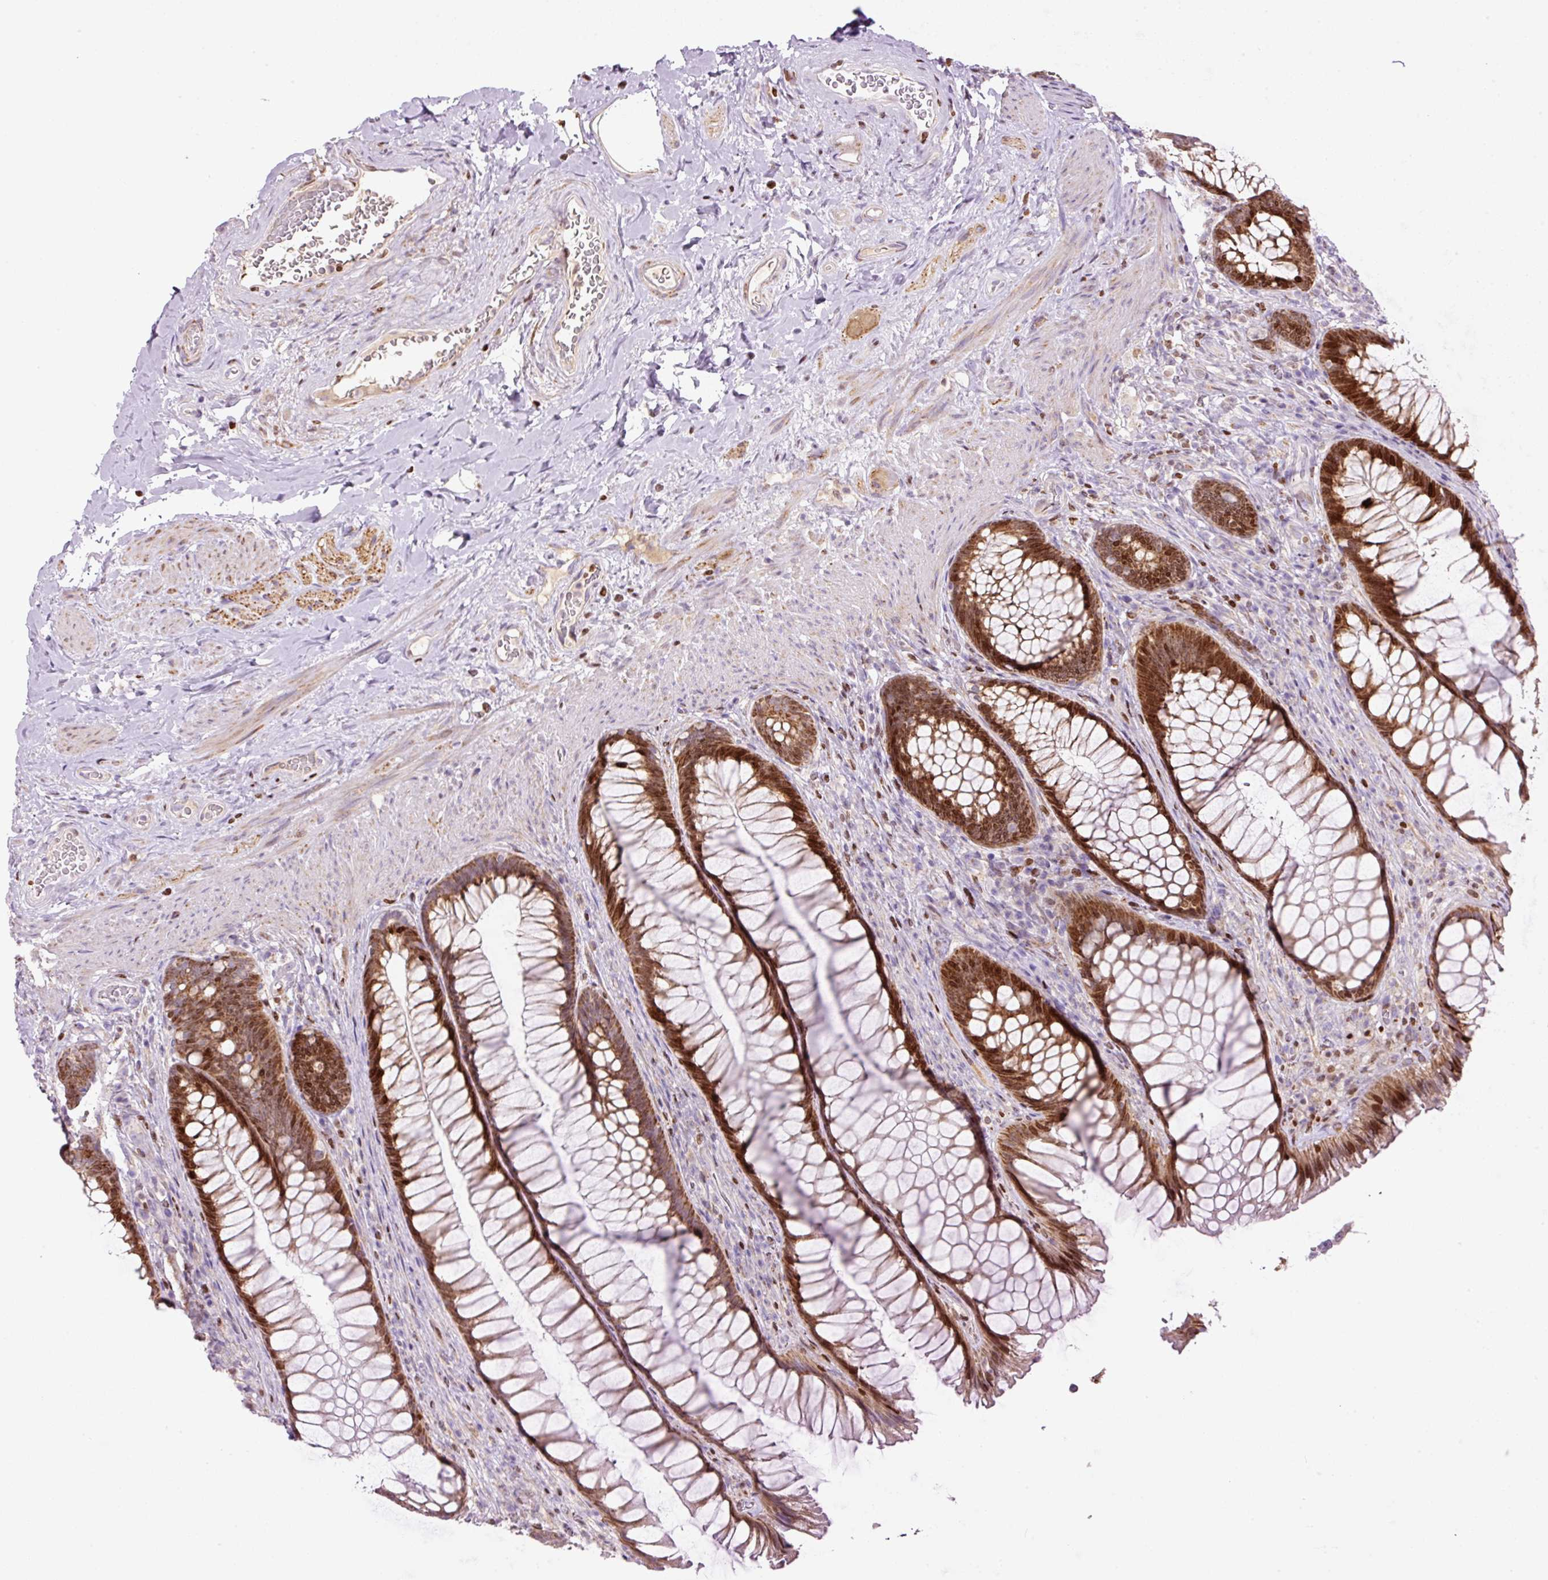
{"staining": {"intensity": "strong", "quantity": ">75%", "location": "cytoplasmic/membranous,nuclear"}, "tissue": "rectum", "cell_type": "Glandular cells", "image_type": "normal", "snomed": [{"axis": "morphology", "description": "Normal tissue, NOS"}, {"axis": "topography", "description": "Rectum"}], "caption": "An immunohistochemistry (IHC) histopathology image of unremarkable tissue is shown. Protein staining in brown labels strong cytoplasmic/membranous,nuclear positivity in rectum within glandular cells. The staining was performed using DAB to visualize the protein expression in brown, while the nuclei were stained in blue with hematoxylin (Magnification: 20x).", "gene": "TMEM8B", "patient": {"sex": "male", "age": 53}}